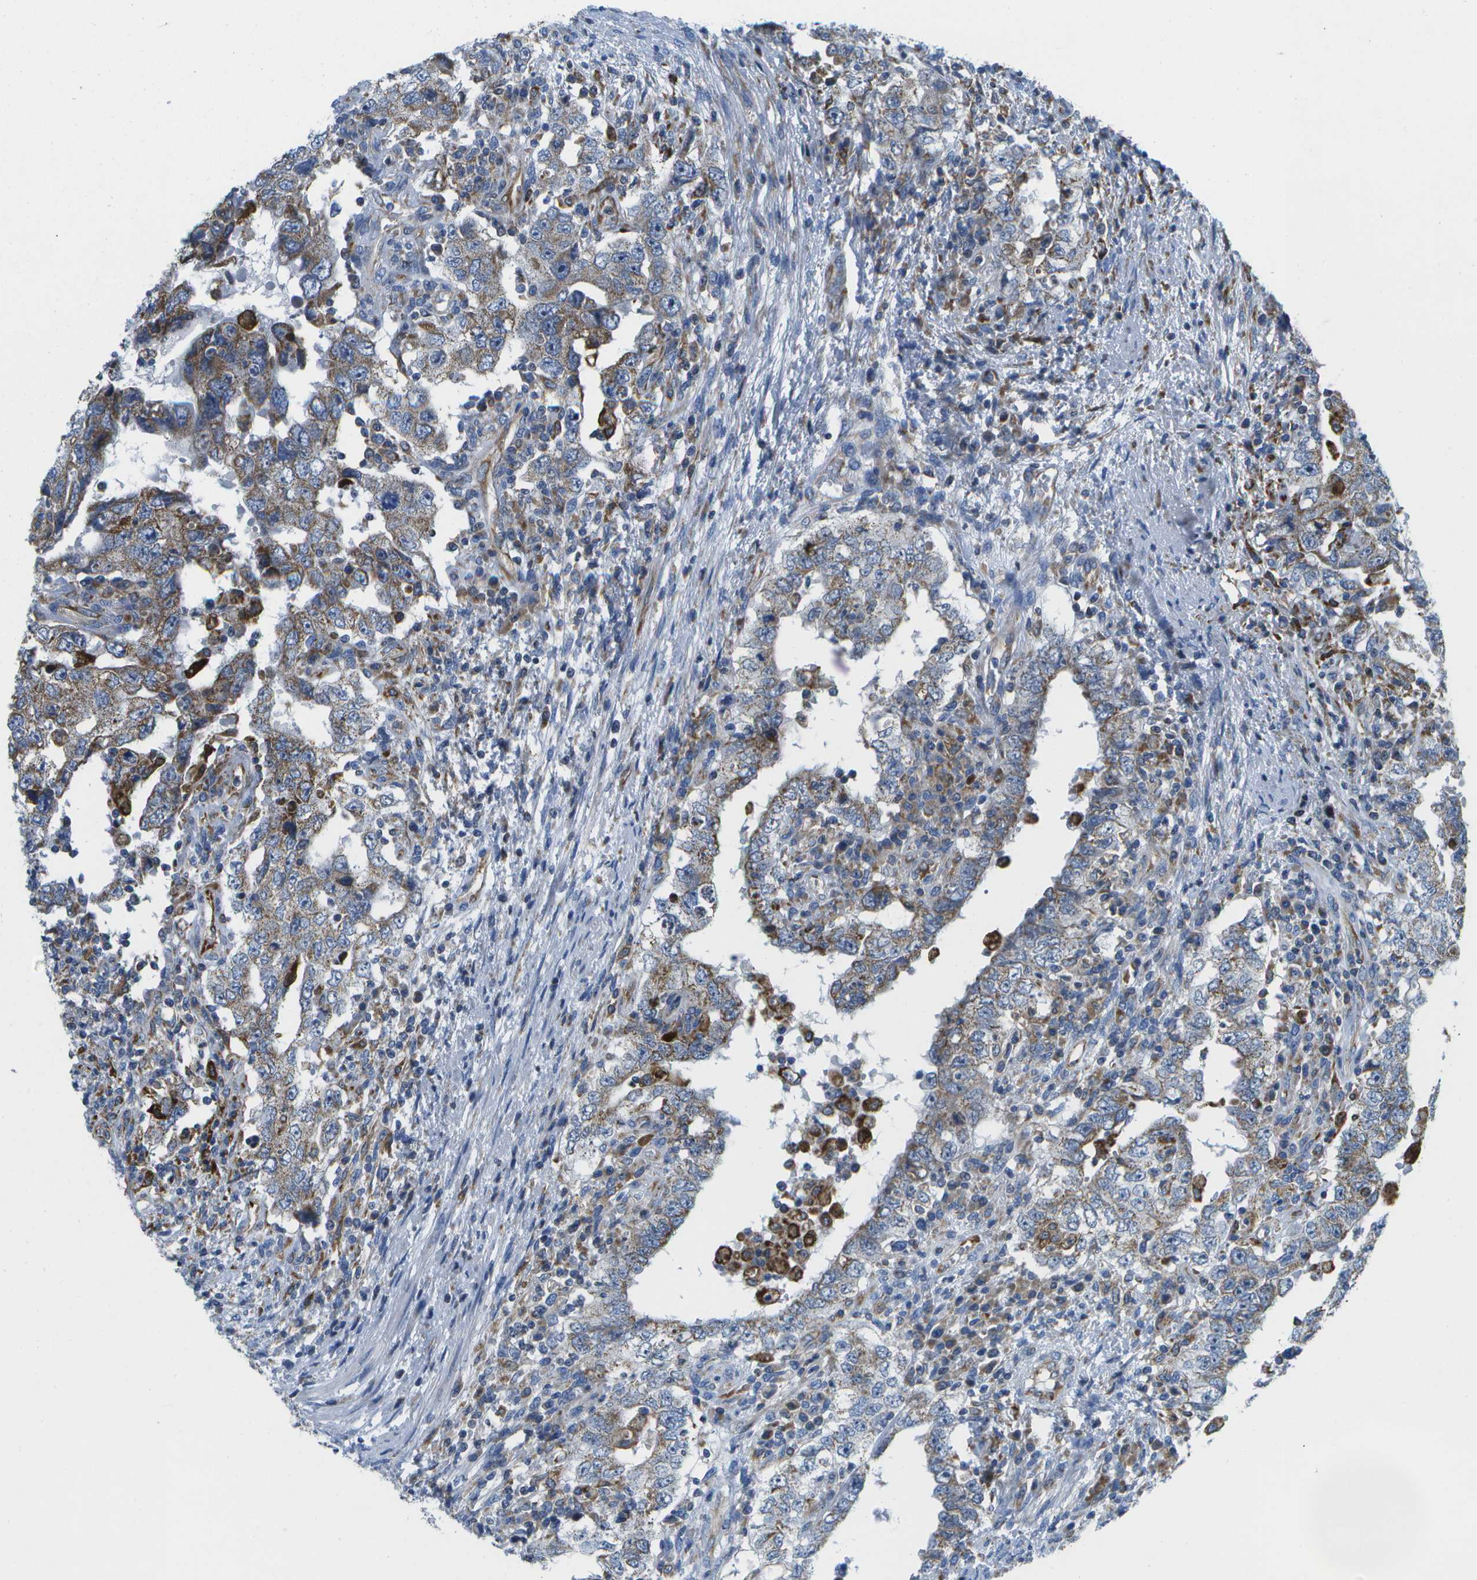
{"staining": {"intensity": "moderate", "quantity": "25%-75%", "location": "cytoplasmic/membranous"}, "tissue": "testis cancer", "cell_type": "Tumor cells", "image_type": "cancer", "snomed": [{"axis": "morphology", "description": "Carcinoma, Embryonal, NOS"}, {"axis": "topography", "description": "Testis"}], "caption": "Embryonal carcinoma (testis) stained for a protein (brown) exhibits moderate cytoplasmic/membranous positive expression in about 25%-75% of tumor cells.", "gene": "GDF5", "patient": {"sex": "male", "age": 26}}